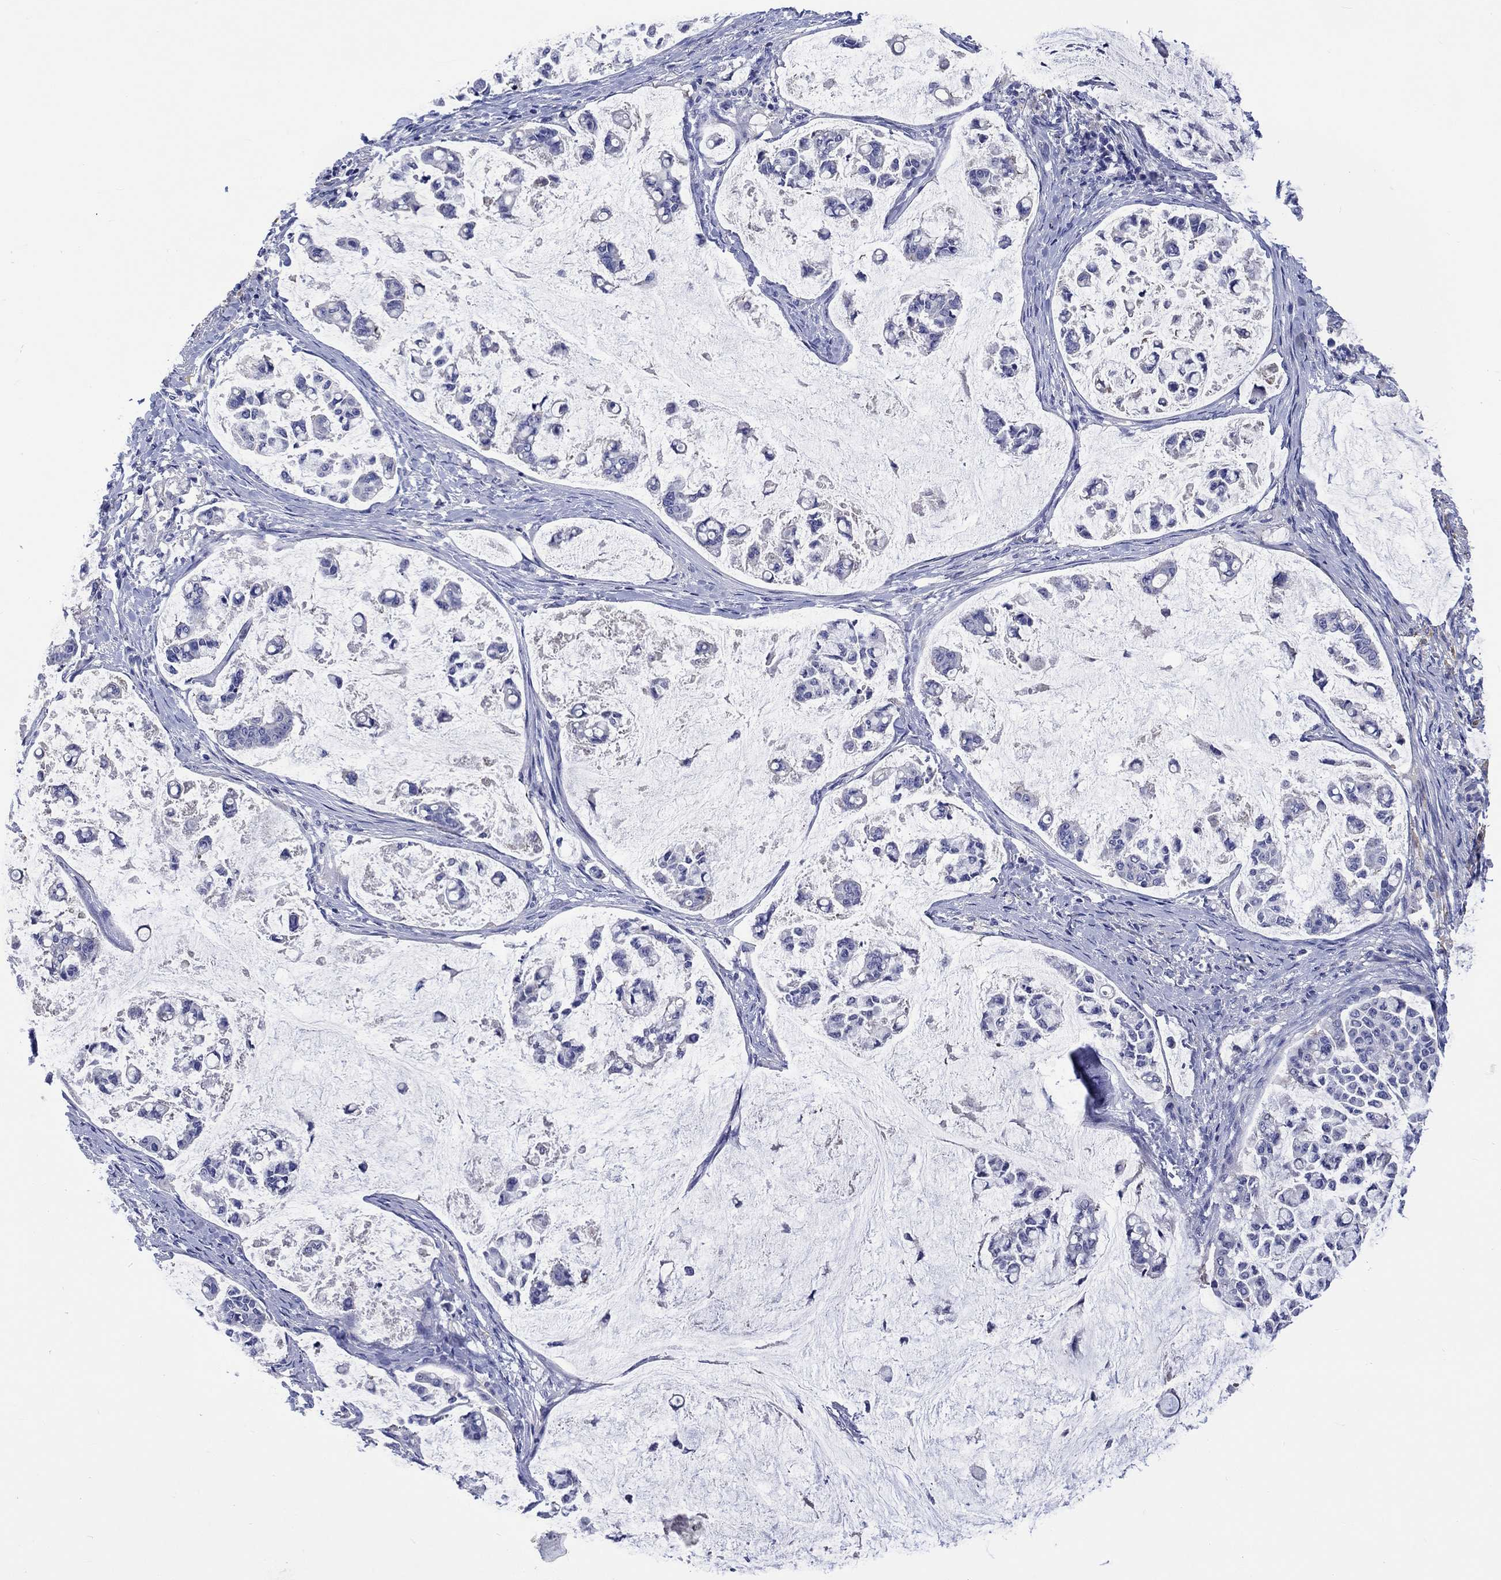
{"staining": {"intensity": "negative", "quantity": "none", "location": "none"}, "tissue": "stomach cancer", "cell_type": "Tumor cells", "image_type": "cancer", "snomed": [{"axis": "morphology", "description": "Adenocarcinoma, NOS"}, {"axis": "topography", "description": "Stomach"}], "caption": "Adenocarcinoma (stomach) was stained to show a protein in brown. There is no significant staining in tumor cells.", "gene": "TOMM20L", "patient": {"sex": "male", "age": 82}}